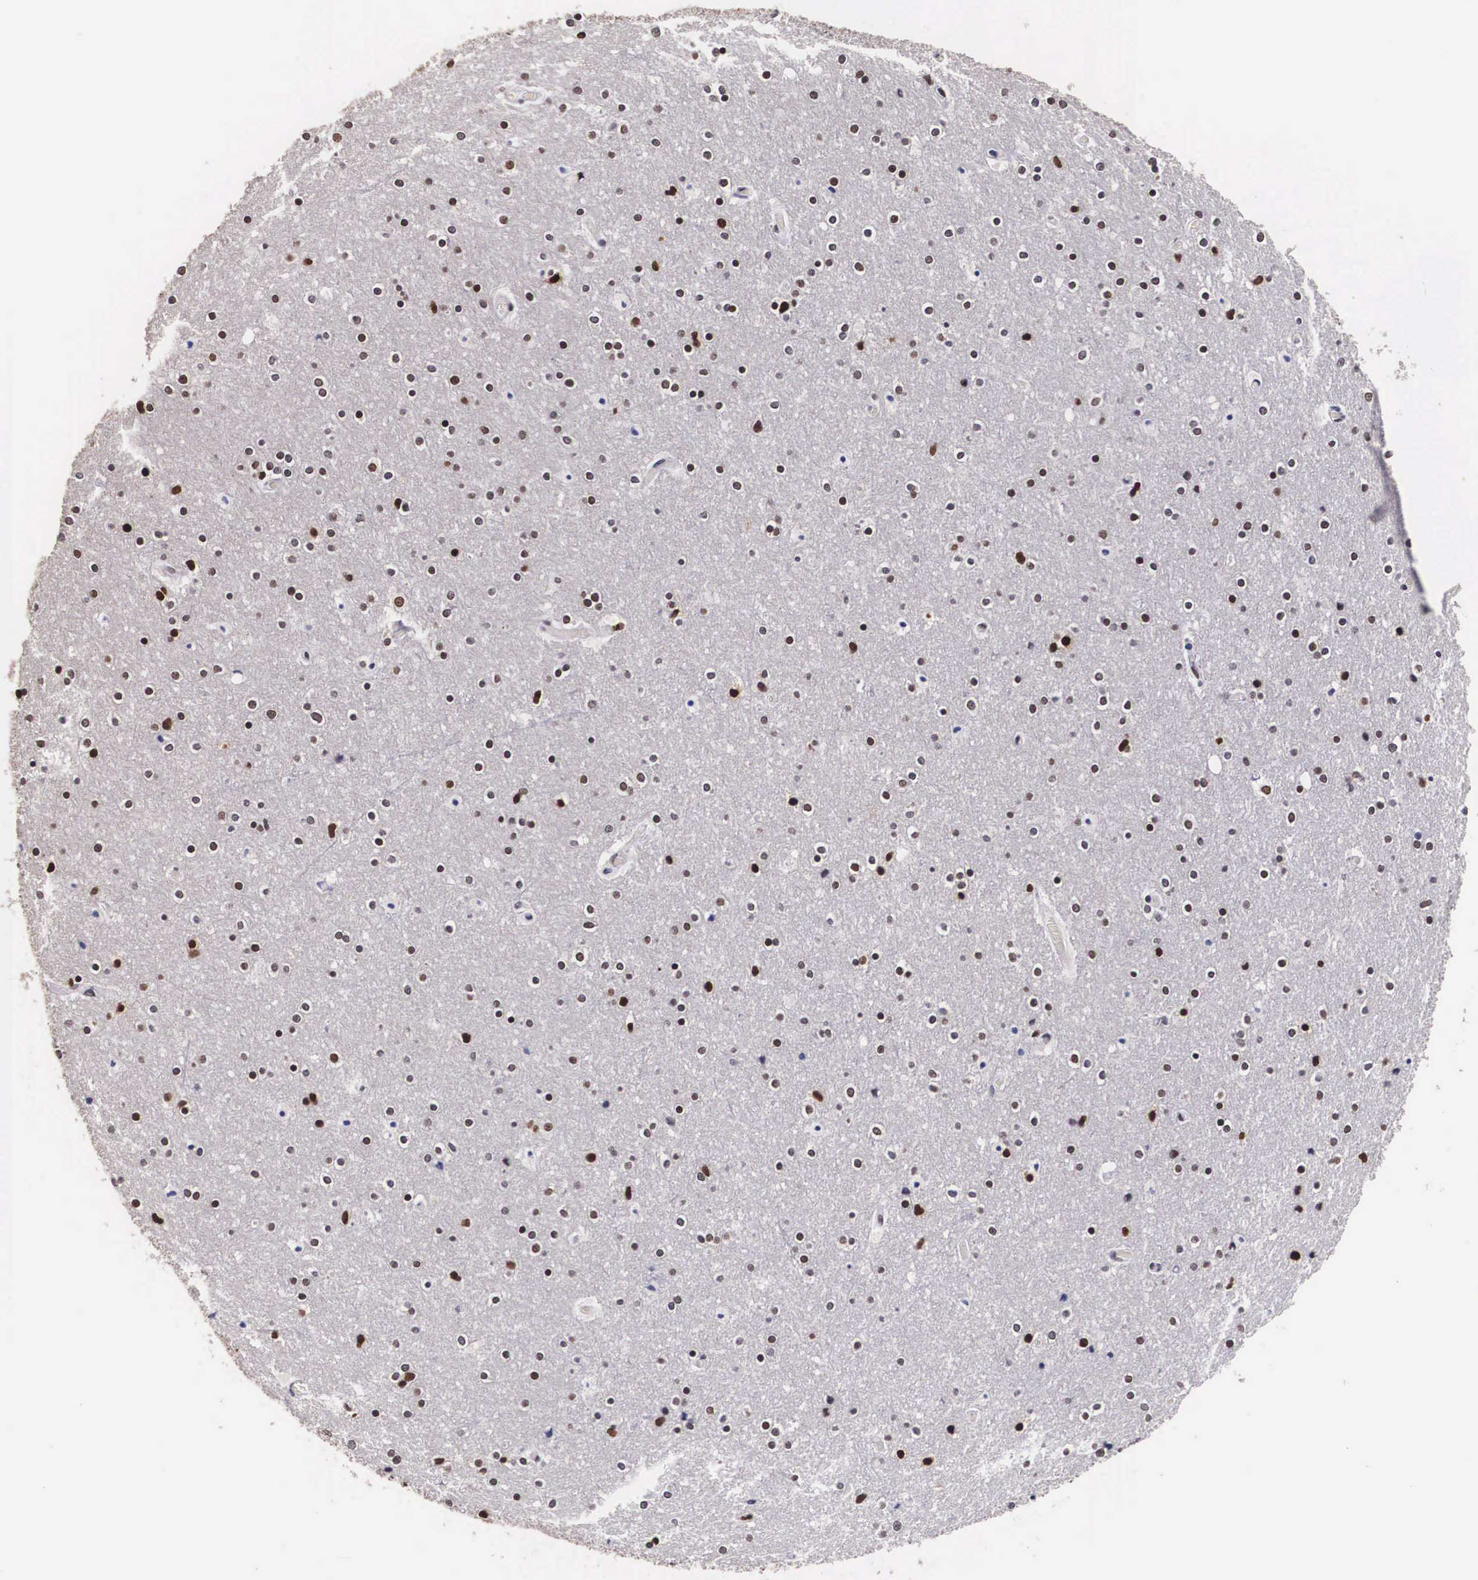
{"staining": {"intensity": "weak", "quantity": "<25%", "location": "nuclear"}, "tissue": "cerebral cortex", "cell_type": "Endothelial cells", "image_type": "normal", "snomed": [{"axis": "morphology", "description": "Normal tissue, NOS"}, {"axis": "topography", "description": "Cerebral cortex"}], "caption": "DAB immunohistochemical staining of unremarkable cerebral cortex exhibits no significant expression in endothelial cells.", "gene": "KHDRBS3", "patient": {"sex": "female", "age": 54}}